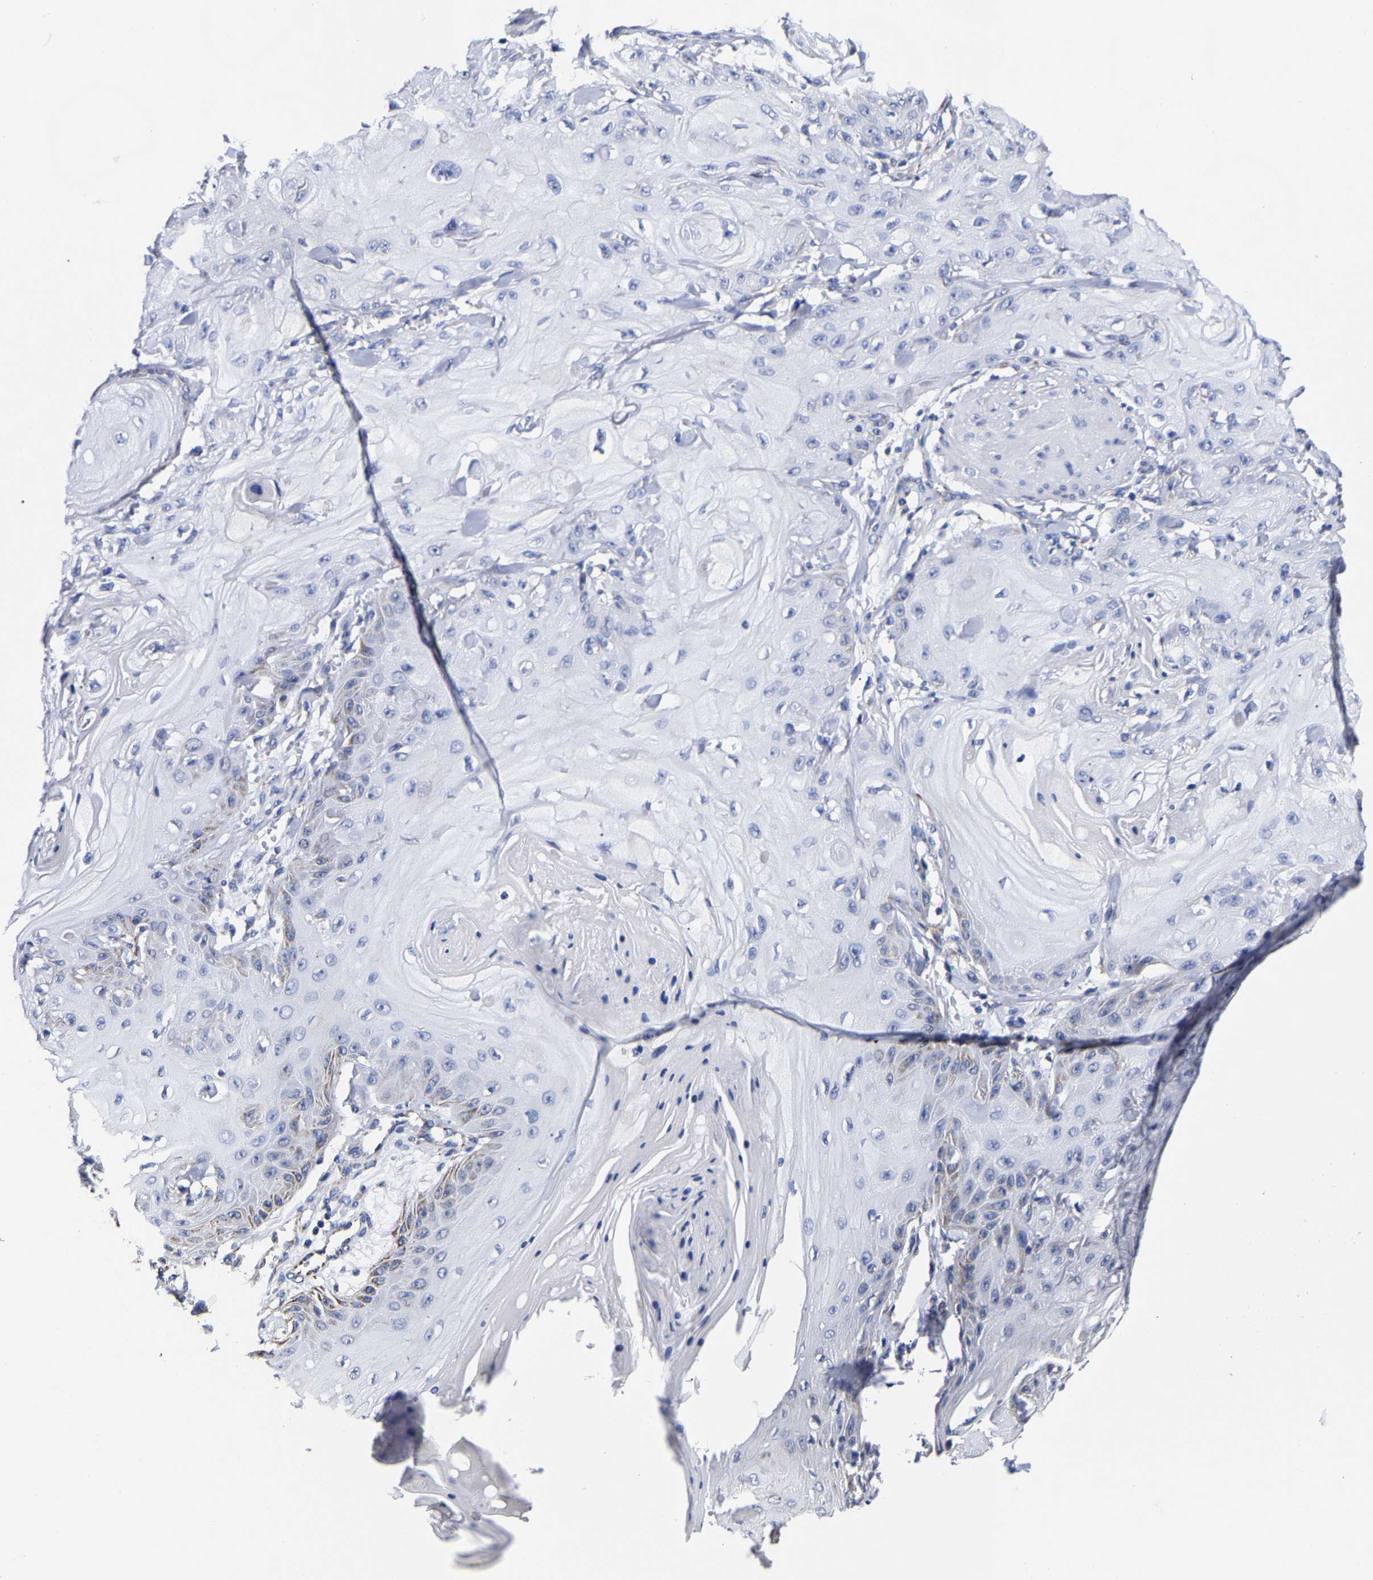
{"staining": {"intensity": "negative", "quantity": "none", "location": "none"}, "tissue": "skin cancer", "cell_type": "Tumor cells", "image_type": "cancer", "snomed": [{"axis": "morphology", "description": "Squamous cell carcinoma, NOS"}, {"axis": "topography", "description": "Skin"}], "caption": "Tumor cells show no significant protein positivity in skin cancer. (DAB immunohistochemistry, high magnification).", "gene": "AASS", "patient": {"sex": "male", "age": 74}}